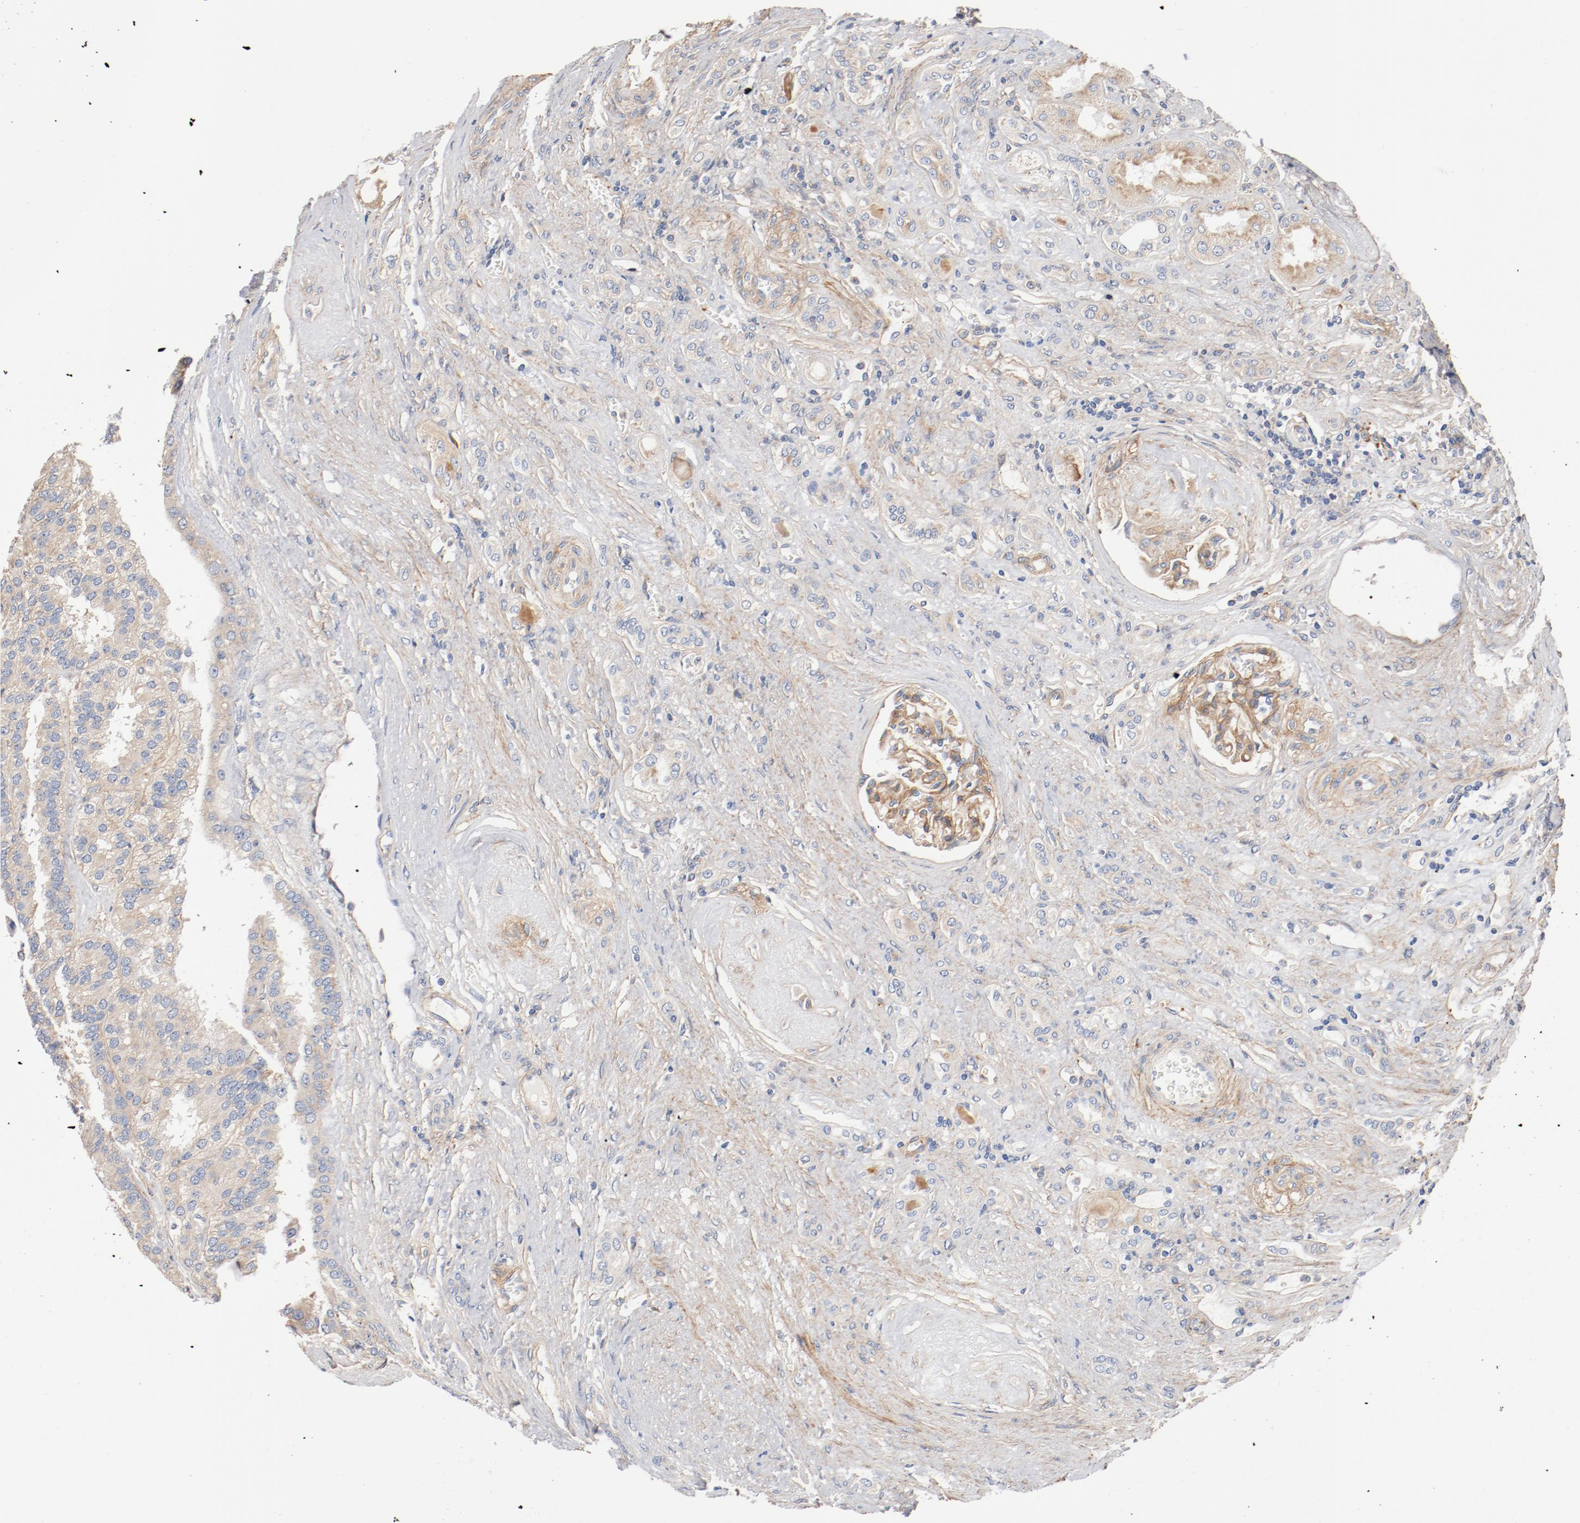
{"staining": {"intensity": "weak", "quantity": "25%-75%", "location": "cytoplasmic/membranous"}, "tissue": "renal cancer", "cell_type": "Tumor cells", "image_type": "cancer", "snomed": [{"axis": "morphology", "description": "Adenocarcinoma, NOS"}, {"axis": "topography", "description": "Kidney"}], "caption": "The immunohistochemical stain highlights weak cytoplasmic/membranous positivity in tumor cells of renal cancer tissue.", "gene": "ILK", "patient": {"sex": "male", "age": 46}}